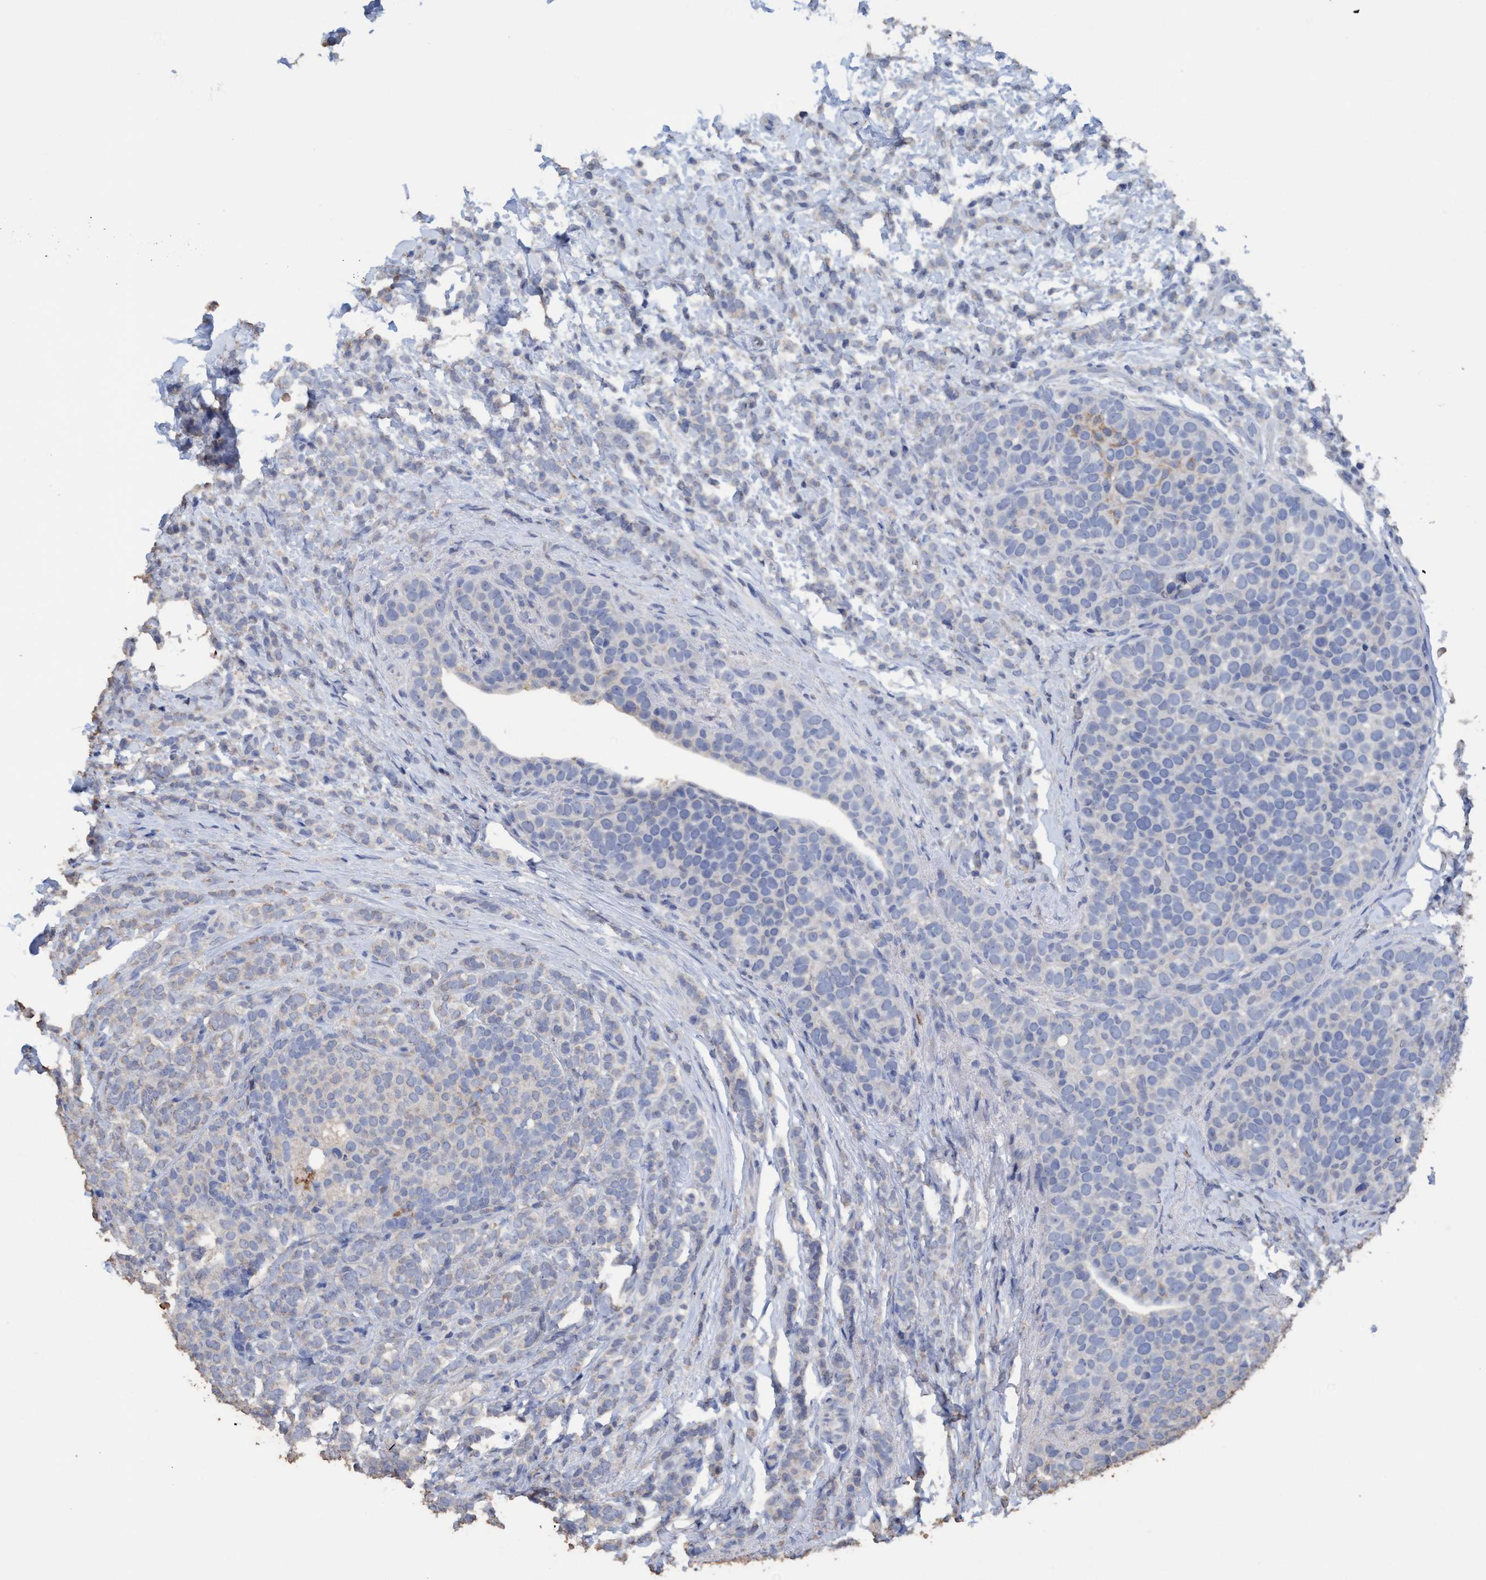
{"staining": {"intensity": "negative", "quantity": "none", "location": "none"}, "tissue": "breast cancer", "cell_type": "Tumor cells", "image_type": "cancer", "snomed": [{"axis": "morphology", "description": "Lobular carcinoma"}, {"axis": "topography", "description": "Breast"}], "caption": "Tumor cells show no significant protein staining in breast cancer (lobular carcinoma).", "gene": "RSAD1", "patient": {"sex": "female", "age": 50}}